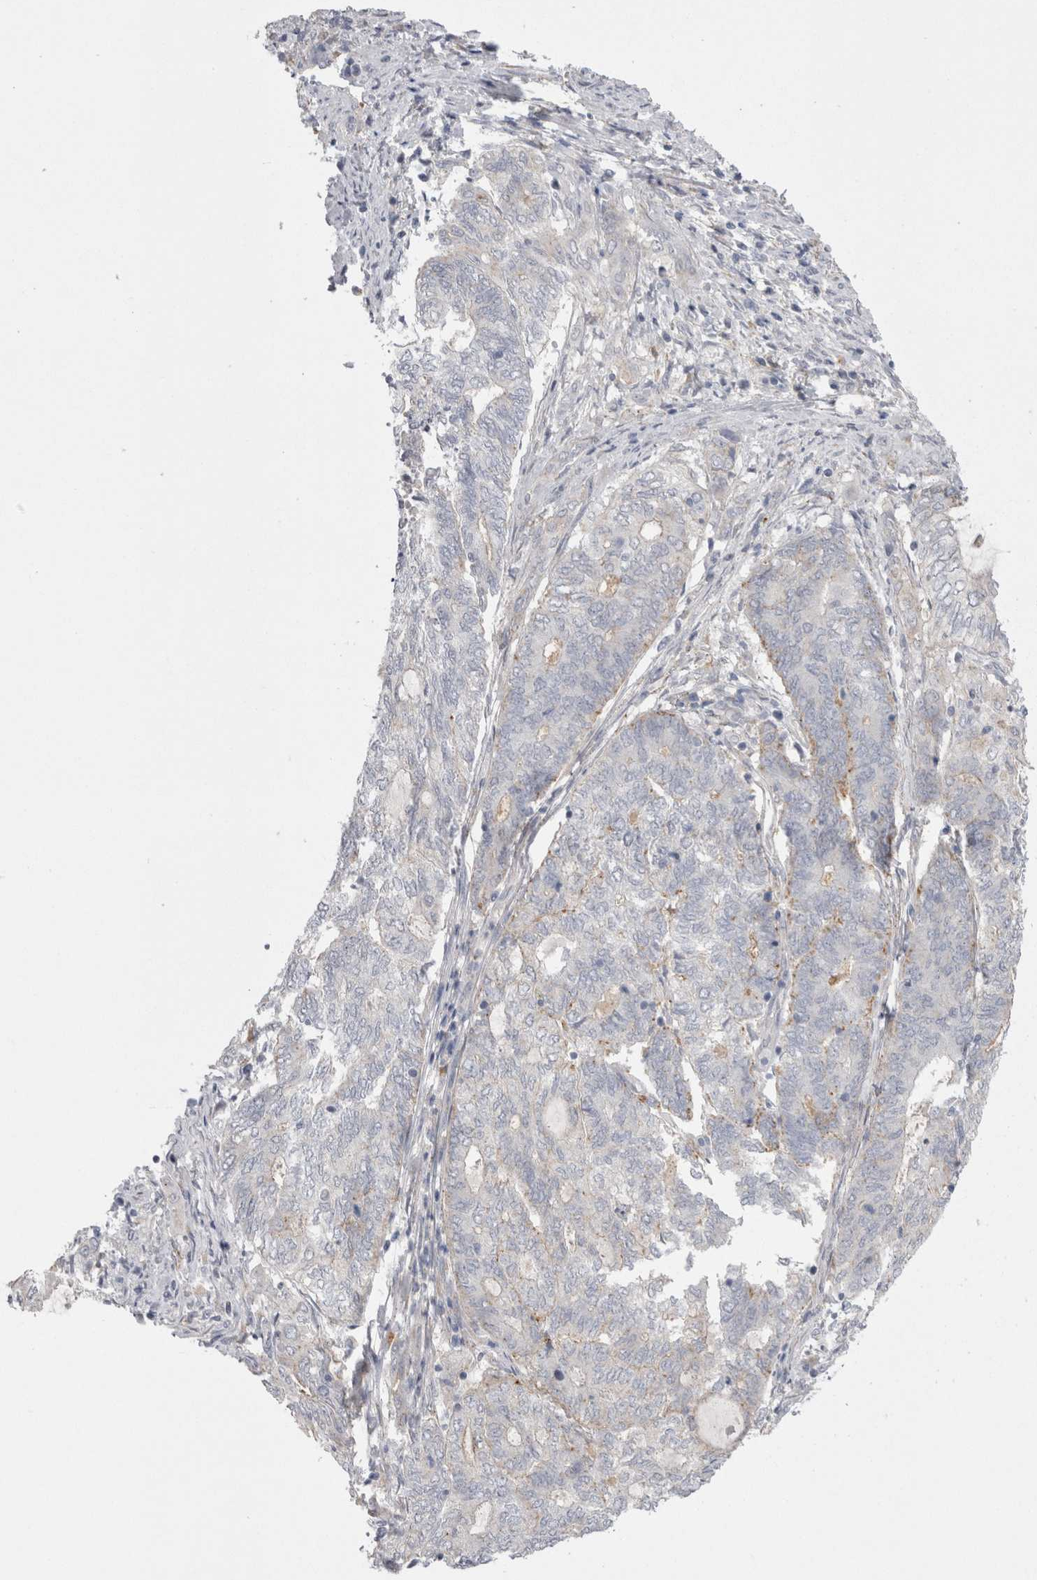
{"staining": {"intensity": "negative", "quantity": "none", "location": "none"}, "tissue": "endometrial cancer", "cell_type": "Tumor cells", "image_type": "cancer", "snomed": [{"axis": "morphology", "description": "Adenocarcinoma, NOS"}, {"axis": "topography", "description": "Uterus"}, {"axis": "topography", "description": "Endometrium"}], "caption": "Image shows no protein staining in tumor cells of endometrial cancer (adenocarcinoma) tissue.", "gene": "EPDR1", "patient": {"sex": "female", "age": 70}}